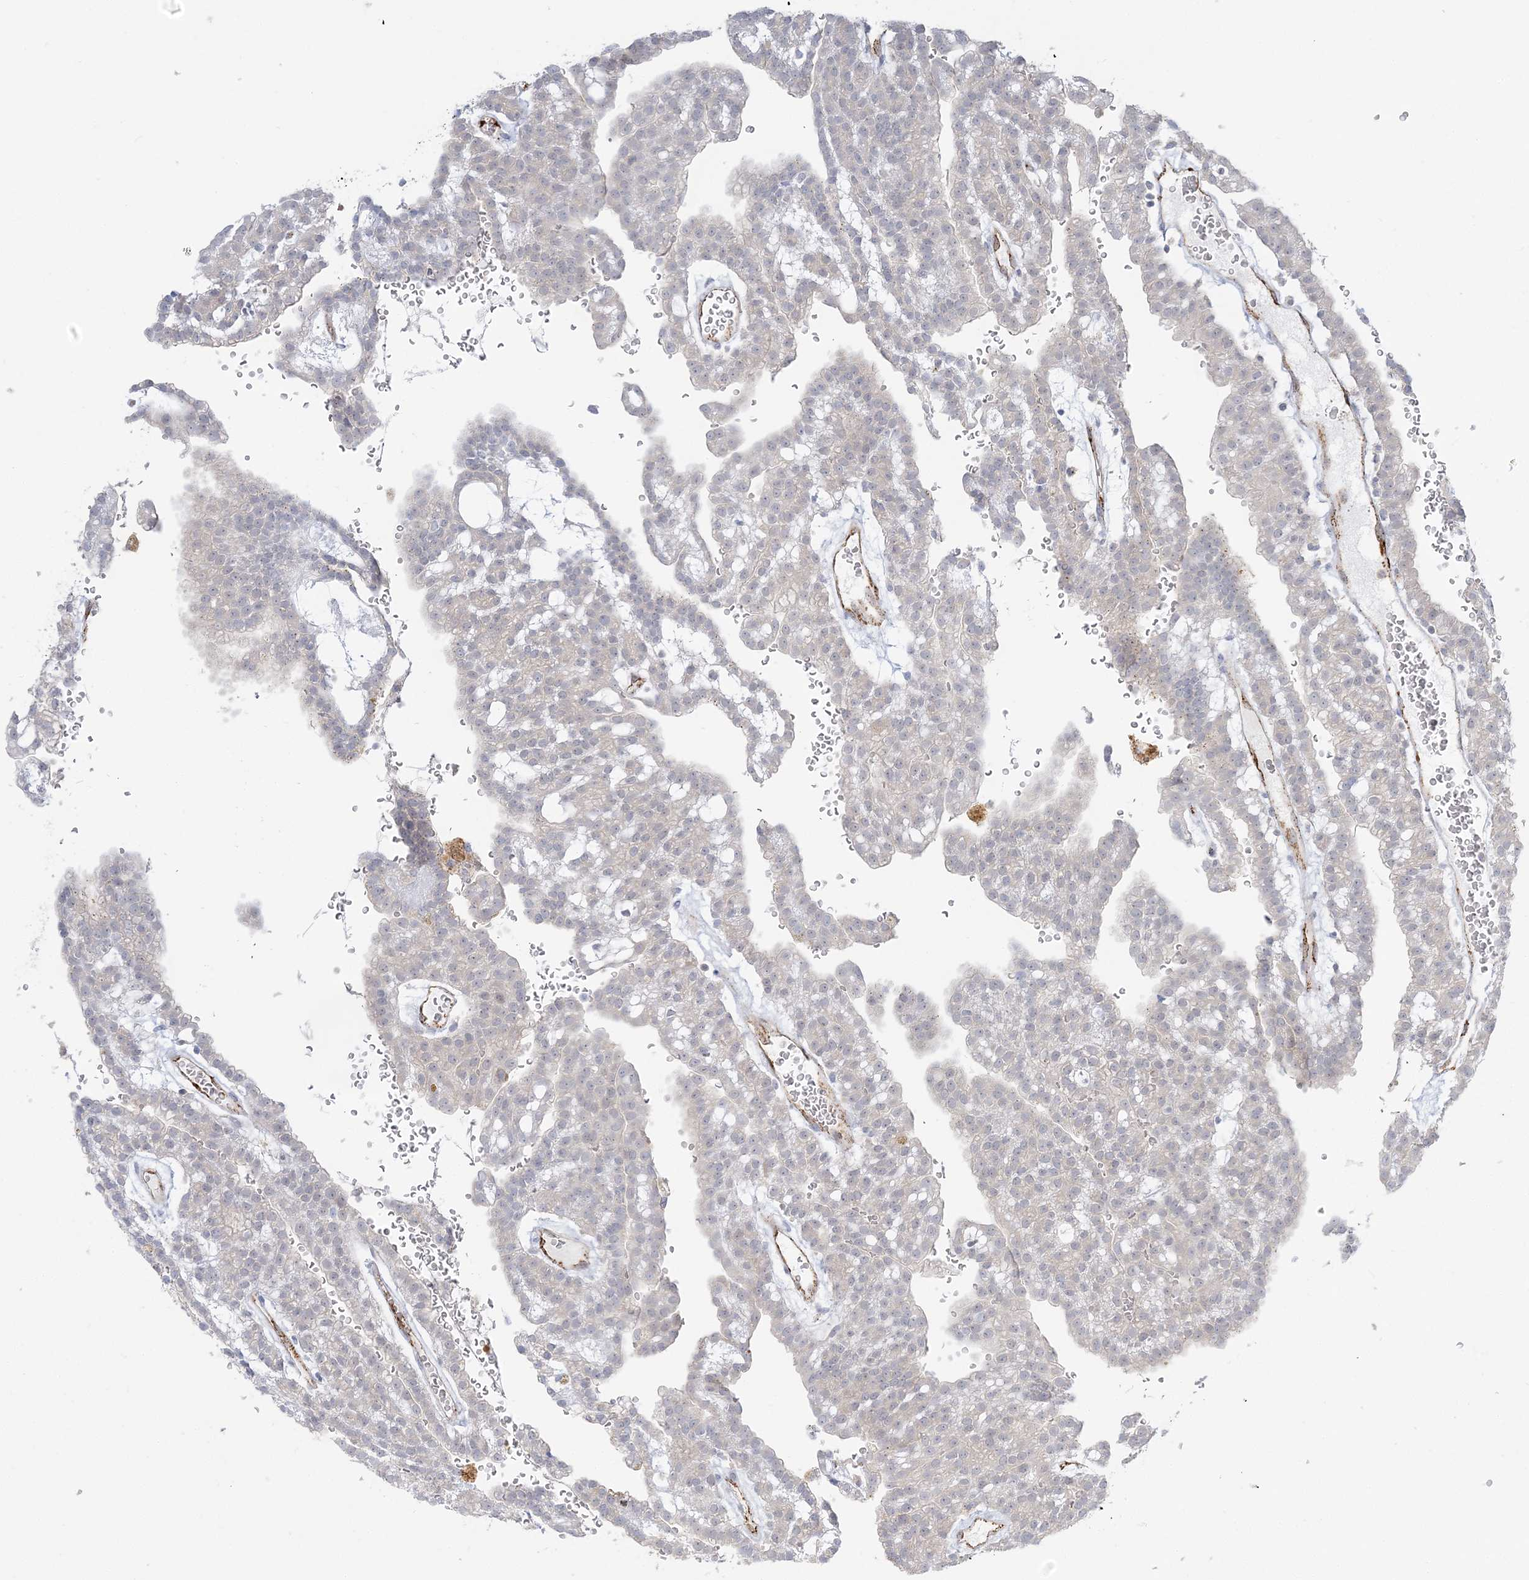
{"staining": {"intensity": "negative", "quantity": "none", "location": "none"}, "tissue": "renal cancer", "cell_type": "Tumor cells", "image_type": "cancer", "snomed": [{"axis": "morphology", "description": "Adenocarcinoma, NOS"}, {"axis": "topography", "description": "Kidney"}], "caption": "This is an immunohistochemistry (IHC) histopathology image of adenocarcinoma (renal). There is no positivity in tumor cells.", "gene": "INPP1", "patient": {"sex": "male", "age": 63}}